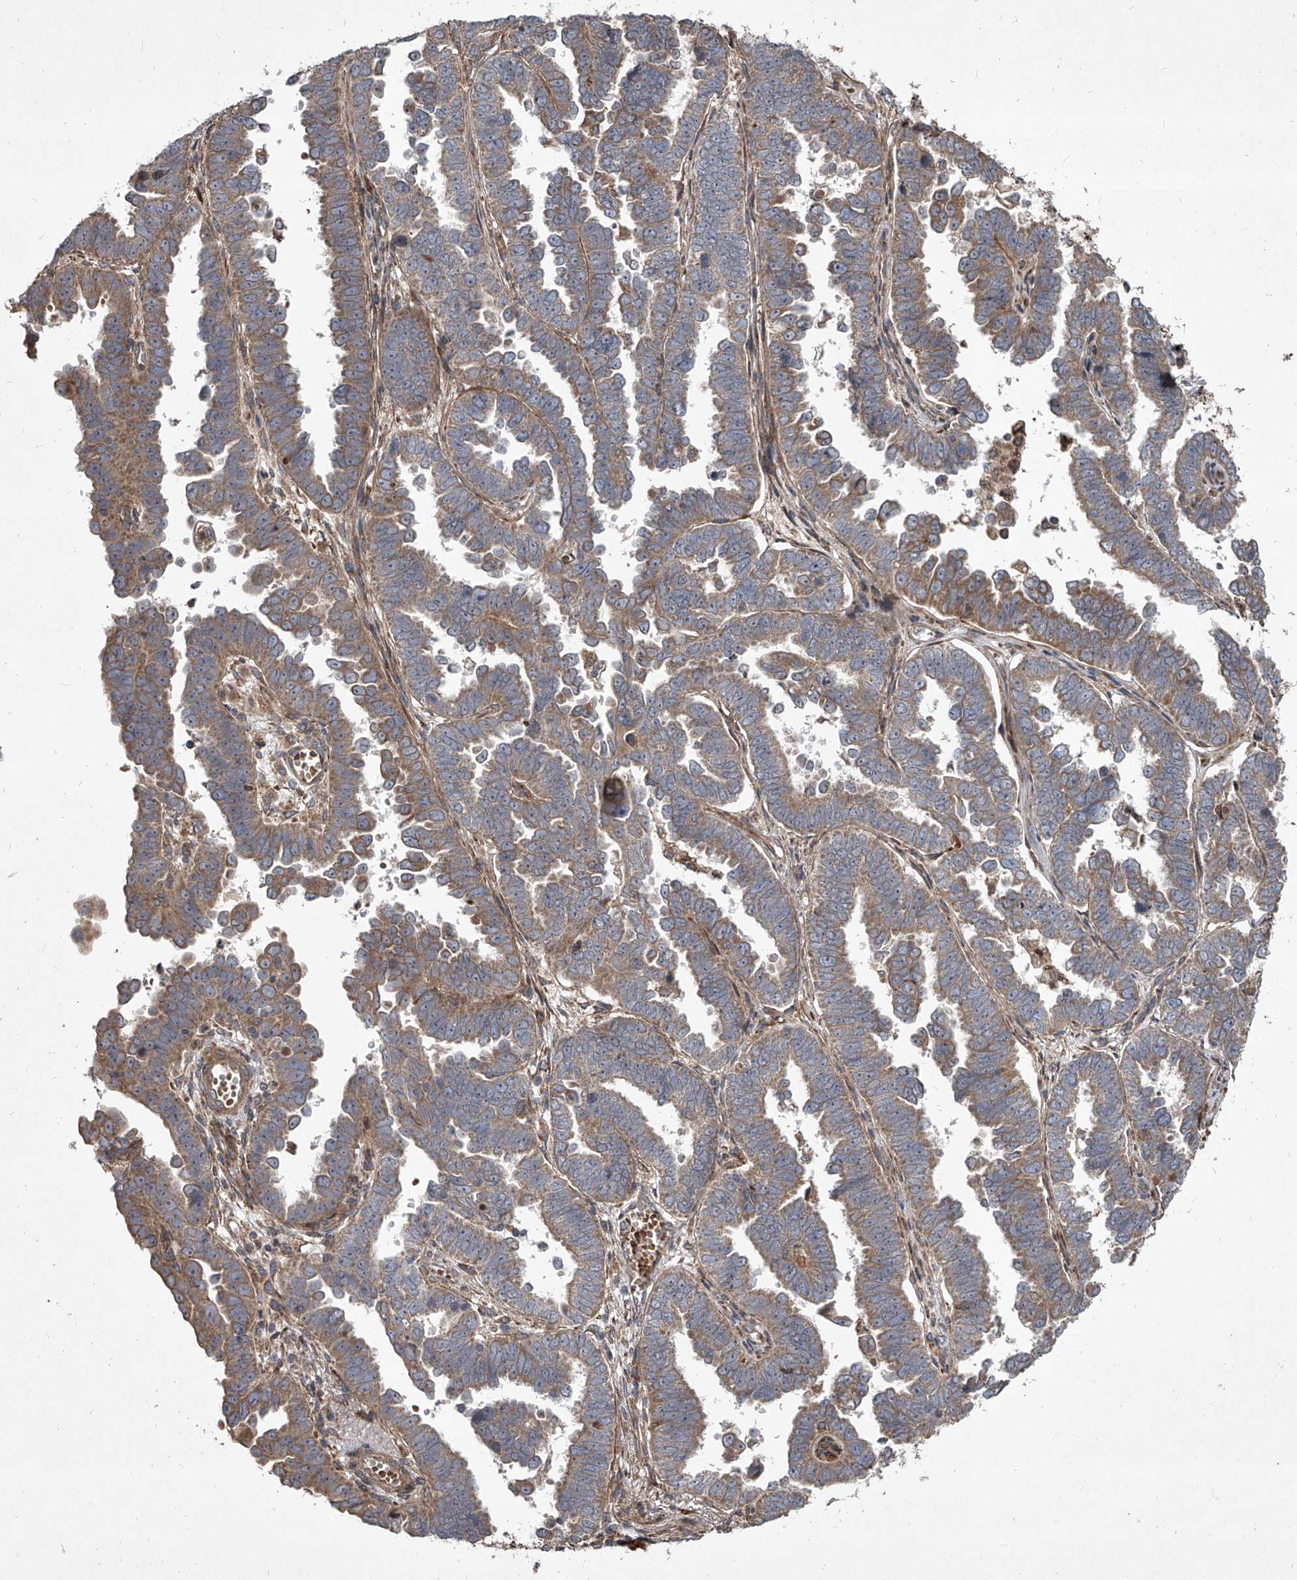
{"staining": {"intensity": "weak", "quantity": ">75%", "location": "cytoplasmic/membranous"}, "tissue": "endometrial cancer", "cell_type": "Tumor cells", "image_type": "cancer", "snomed": [{"axis": "morphology", "description": "Adenocarcinoma, NOS"}, {"axis": "topography", "description": "Endometrium"}], "caption": "Tumor cells demonstrate weak cytoplasmic/membranous staining in approximately >75% of cells in endometrial cancer. Ihc stains the protein in brown and the nuclei are stained blue.", "gene": "EVA1C", "patient": {"sex": "female", "age": 75}}